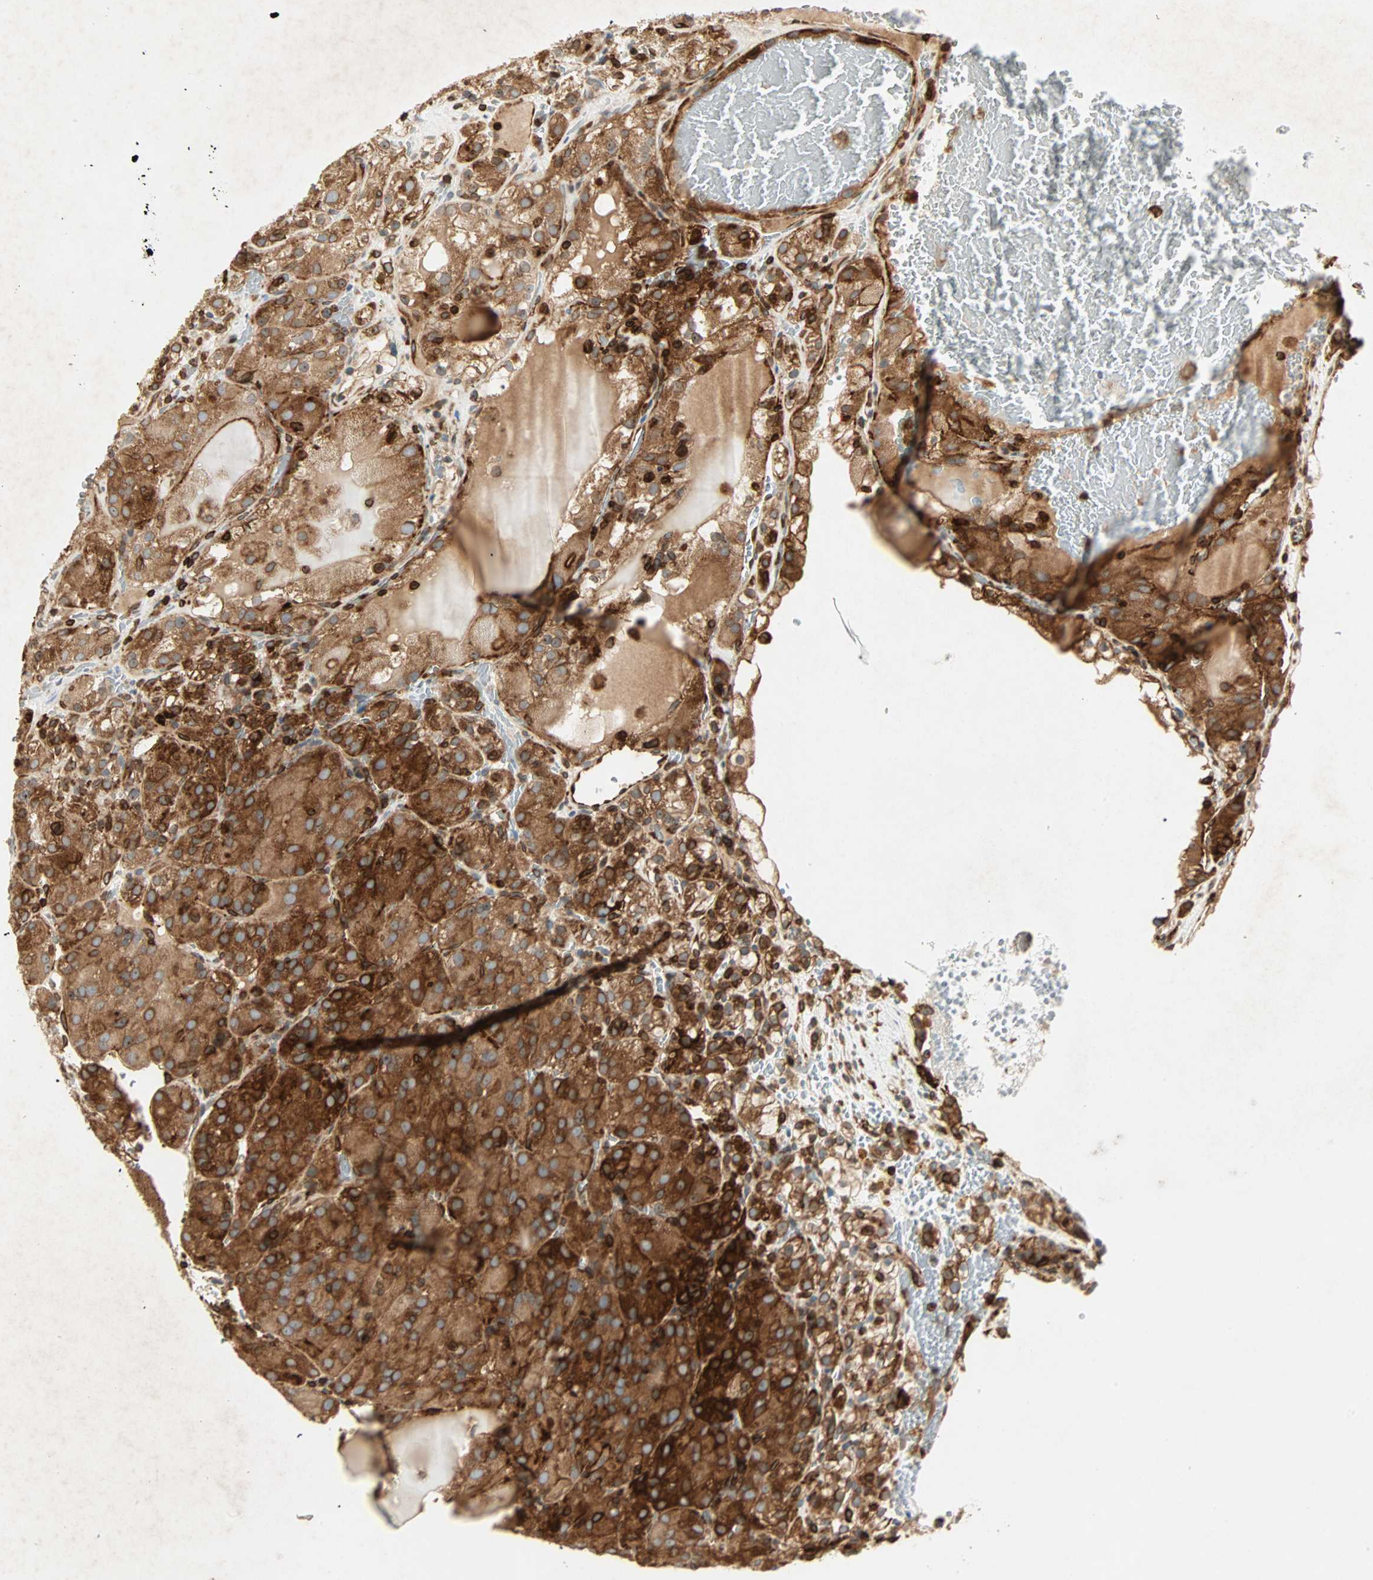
{"staining": {"intensity": "strong", "quantity": ">75%", "location": "cytoplasmic/membranous"}, "tissue": "renal cancer", "cell_type": "Tumor cells", "image_type": "cancer", "snomed": [{"axis": "morphology", "description": "Normal tissue, NOS"}, {"axis": "morphology", "description": "Adenocarcinoma, NOS"}, {"axis": "topography", "description": "Kidney"}], "caption": "High-power microscopy captured an immunohistochemistry (IHC) histopathology image of renal cancer (adenocarcinoma), revealing strong cytoplasmic/membranous staining in about >75% of tumor cells. (DAB (3,3'-diaminobenzidine) IHC, brown staining for protein, blue staining for nuclei).", "gene": "TAPBP", "patient": {"sex": "male", "age": 61}}